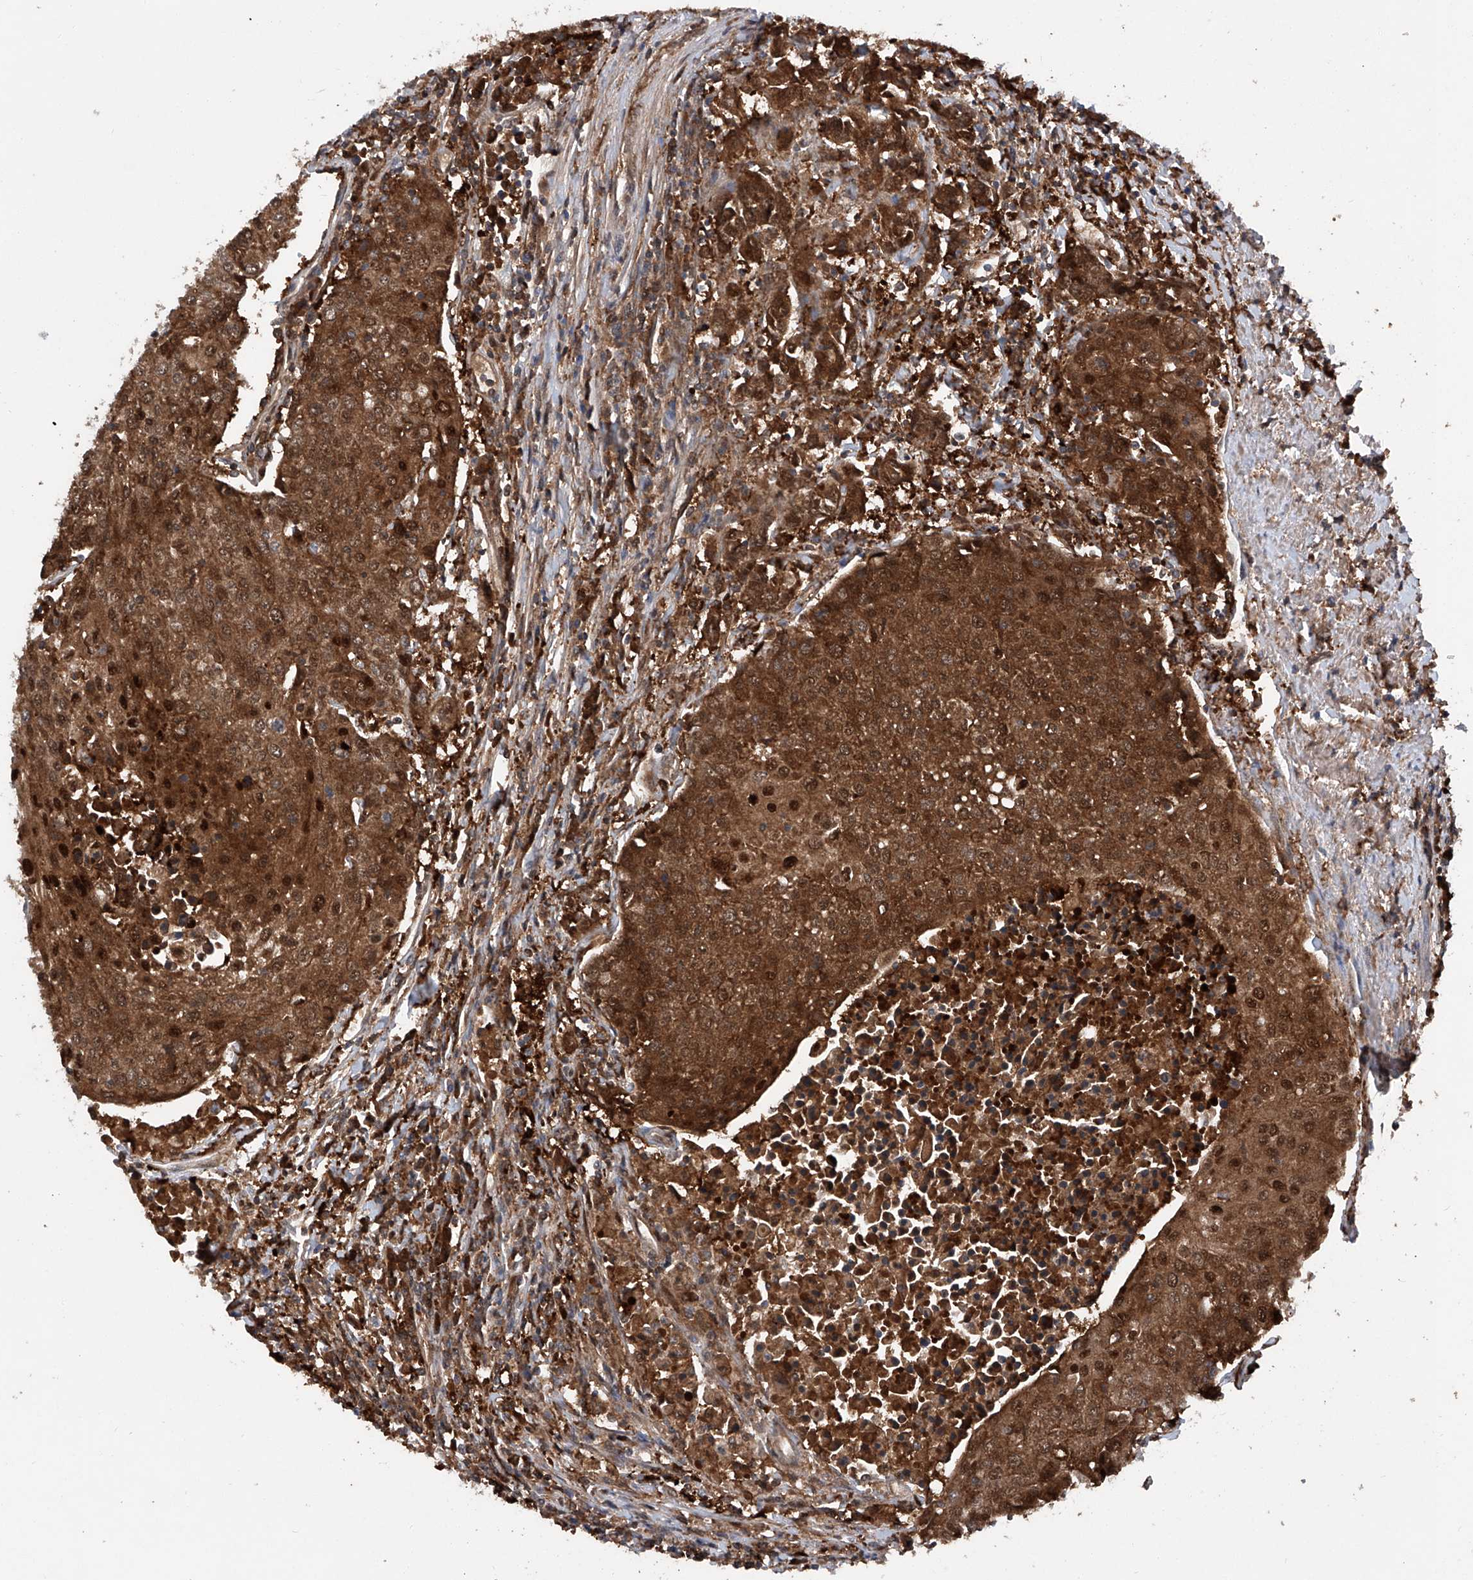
{"staining": {"intensity": "strong", "quantity": ">75%", "location": "cytoplasmic/membranous,nuclear"}, "tissue": "urothelial cancer", "cell_type": "Tumor cells", "image_type": "cancer", "snomed": [{"axis": "morphology", "description": "Urothelial carcinoma, High grade"}, {"axis": "topography", "description": "Urinary bladder"}], "caption": "A high-resolution photomicrograph shows immunohistochemistry (IHC) staining of urothelial carcinoma (high-grade), which displays strong cytoplasmic/membranous and nuclear expression in about >75% of tumor cells.", "gene": "ASCC3", "patient": {"sex": "female", "age": 85}}